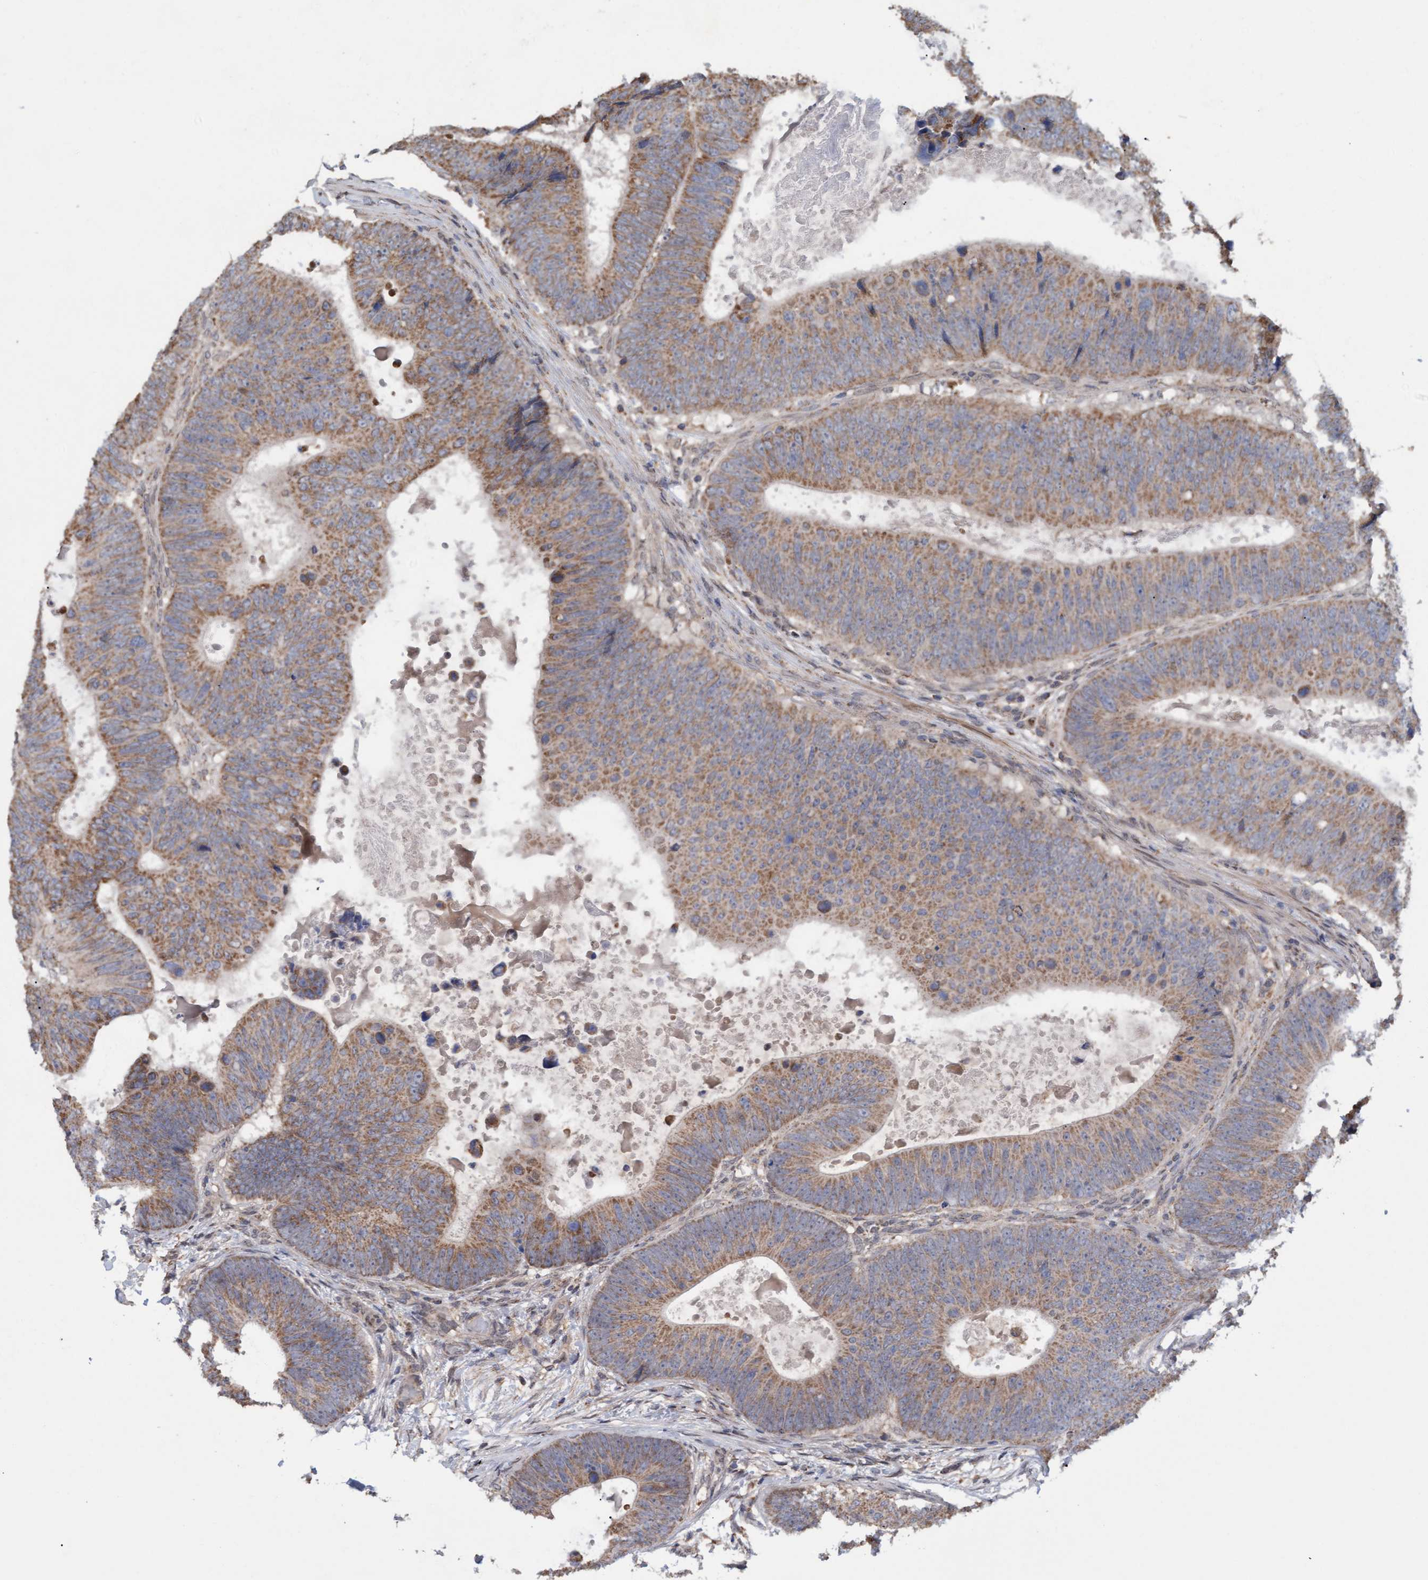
{"staining": {"intensity": "moderate", "quantity": ">75%", "location": "cytoplasmic/membranous"}, "tissue": "colorectal cancer", "cell_type": "Tumor cells", "image_type": "cancer", "snomed": [{"axis": "morphology", "description": "Adenocarcinoma, NOS"}, {"axis": "topography", "description": "Colon"}], "caption": "Brown immunohistochemical staining in human colorectal adenocarcinoma reveals moderate cytoplasmic/membranous staining in approximately >75% of tumor cells.", "gene": "MGLL", "patient": {"sex": "male", "age": 56}}